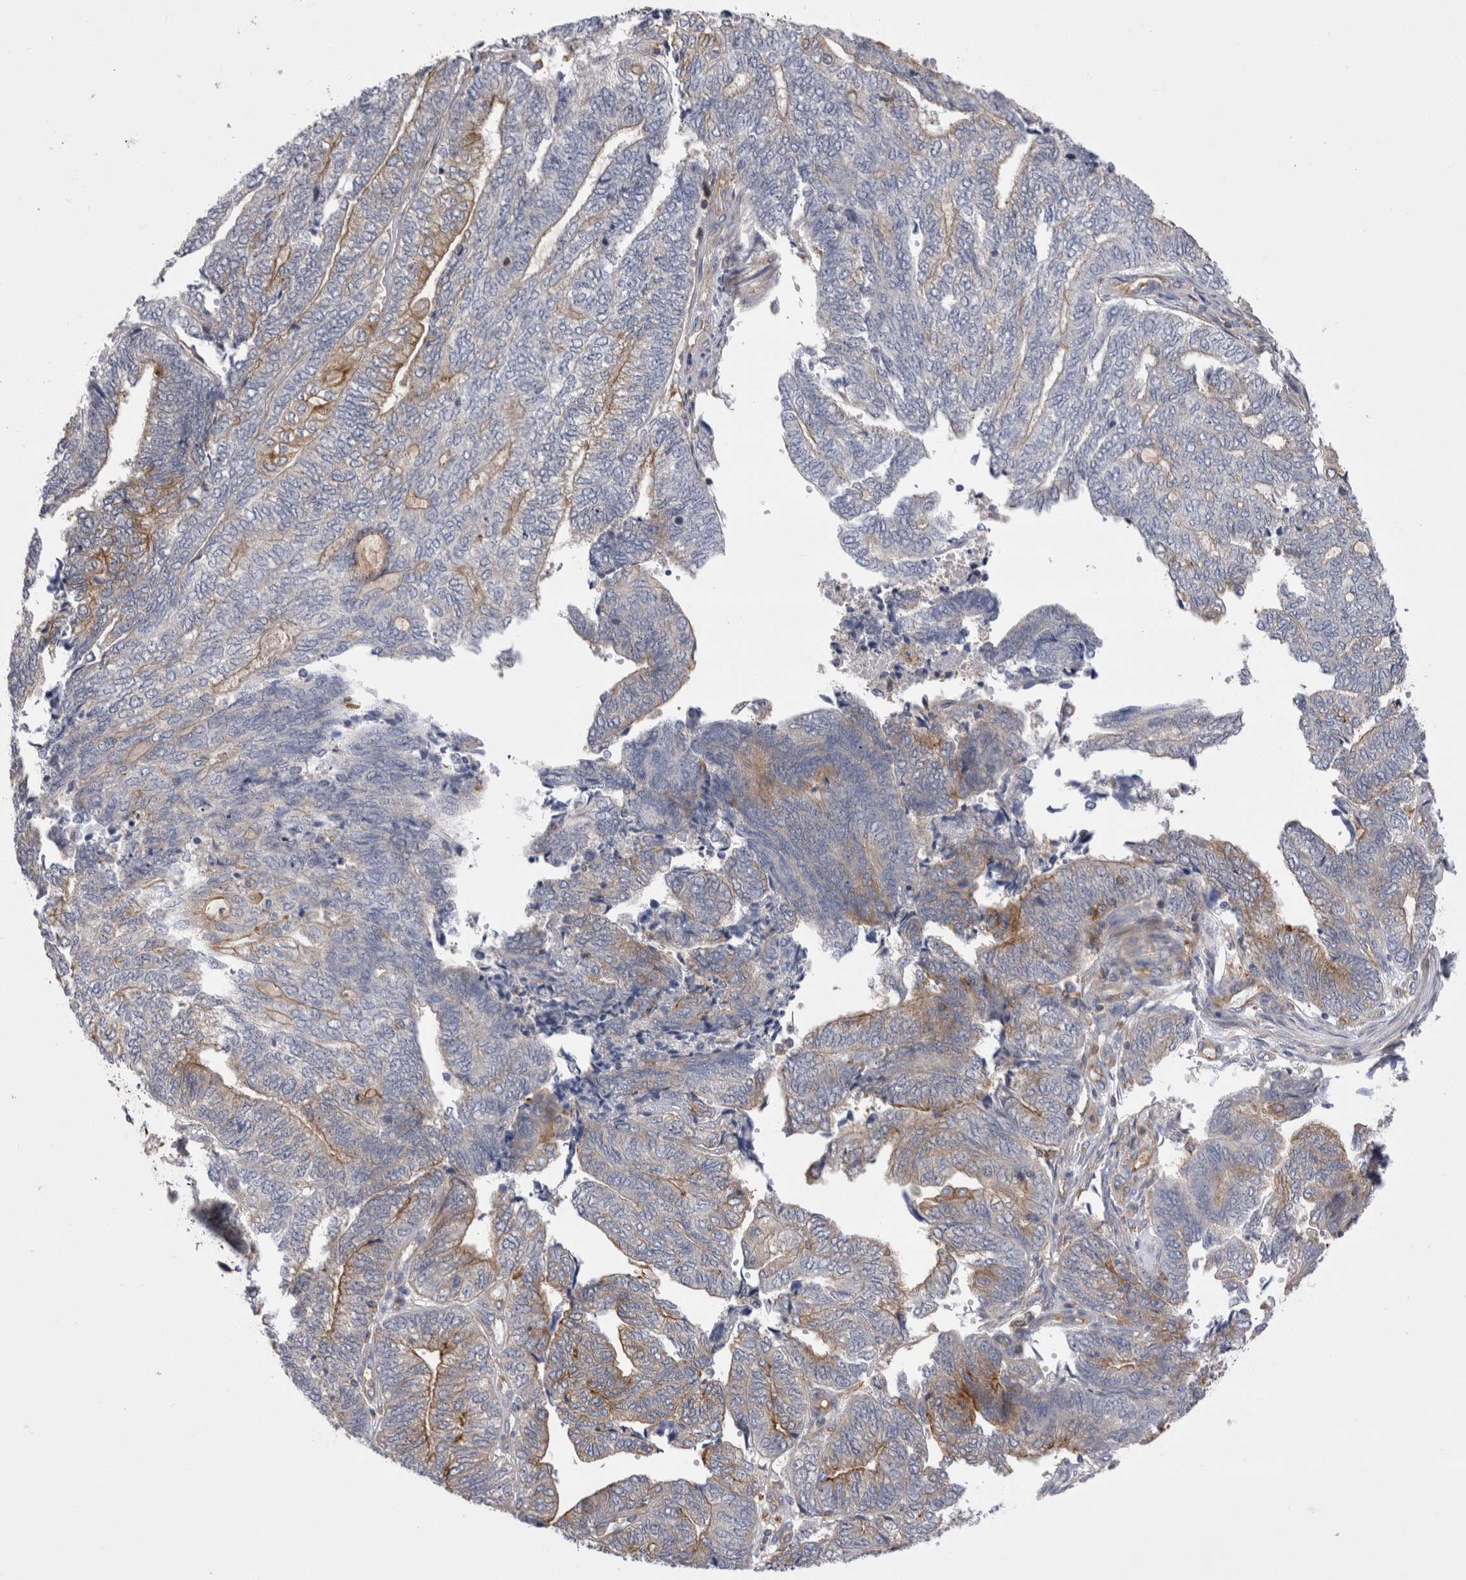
{"staining": {"intensity": "moderate", "quantity": "25%-75%", "location": "cytoplasmic/membranous"}, "tissue": "endometrial cancer", "cell_type": "Tumor cells", "image_type": "cancer", "snomed": [{"axis": "morphology", "description": "Adenocarcinoma, NOS"}, {"axis": "topography", "description": "Uterus"}, {"axis": "topography", "description": "Endometrium"}], "caption": "Endometrial cancer stained with immunohistochemistry demonstrates moderate cytoplasmic/membranous expression in about 25%-75% of tumor cells.", "gene": "RAB11FIP1", "patient": {"sex": "female", "age": 70}}